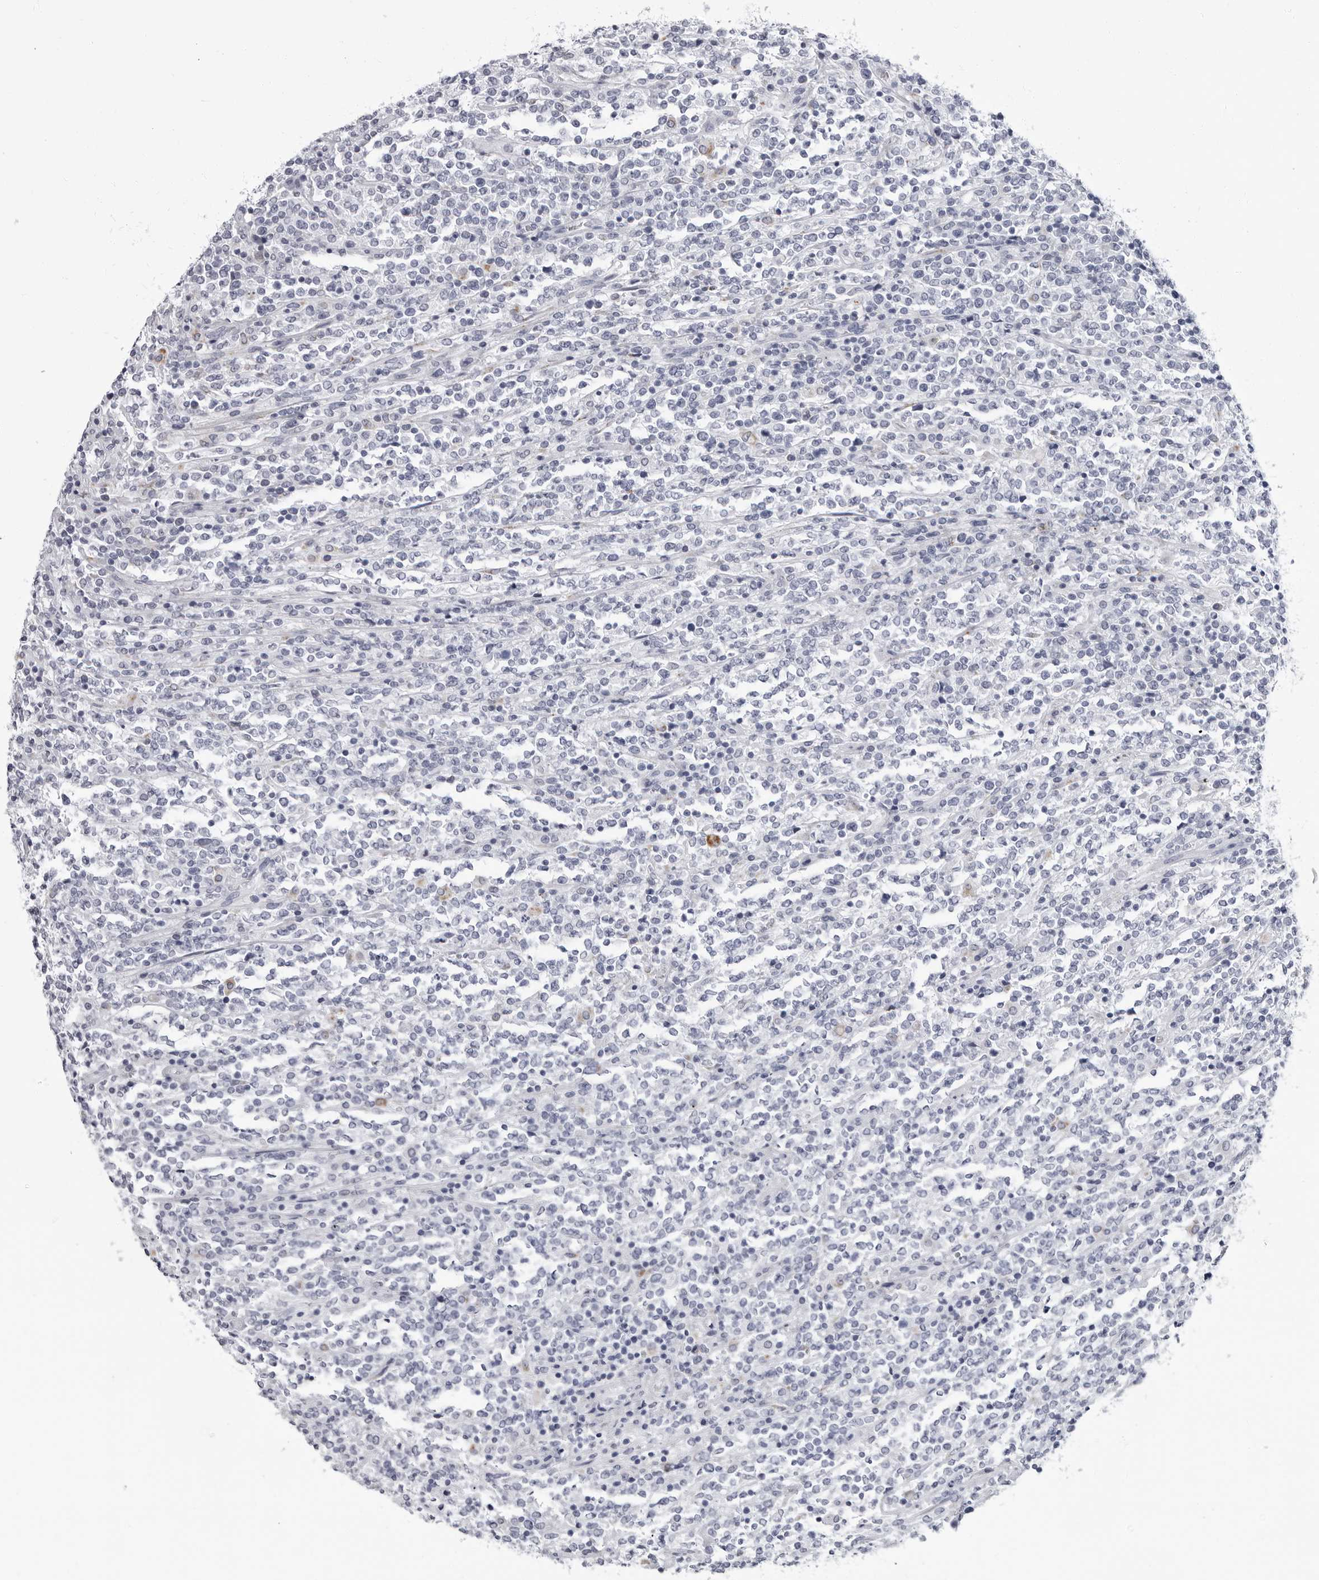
{"staining": {"intensity": "negative", "quantity": "none", "location": "none"}, "tissue": "lymphoma", "cell_type": "Tumor cells", "image_type": "cancer", "snomed": [{"axis": "morphology", "description": "Malignant lymphoma, non-Hodgkin's type, High grade"}, {"axis": "topography", "description": "Soft tissue"}], "caption": "High-grade malignant lymphoma, non-Hodgkin's type was stained to show a protein in brown. There is no significant expression in tumor cells.", "gene": "ERICH3", "patient": {"sex": "male", "age": 18}}